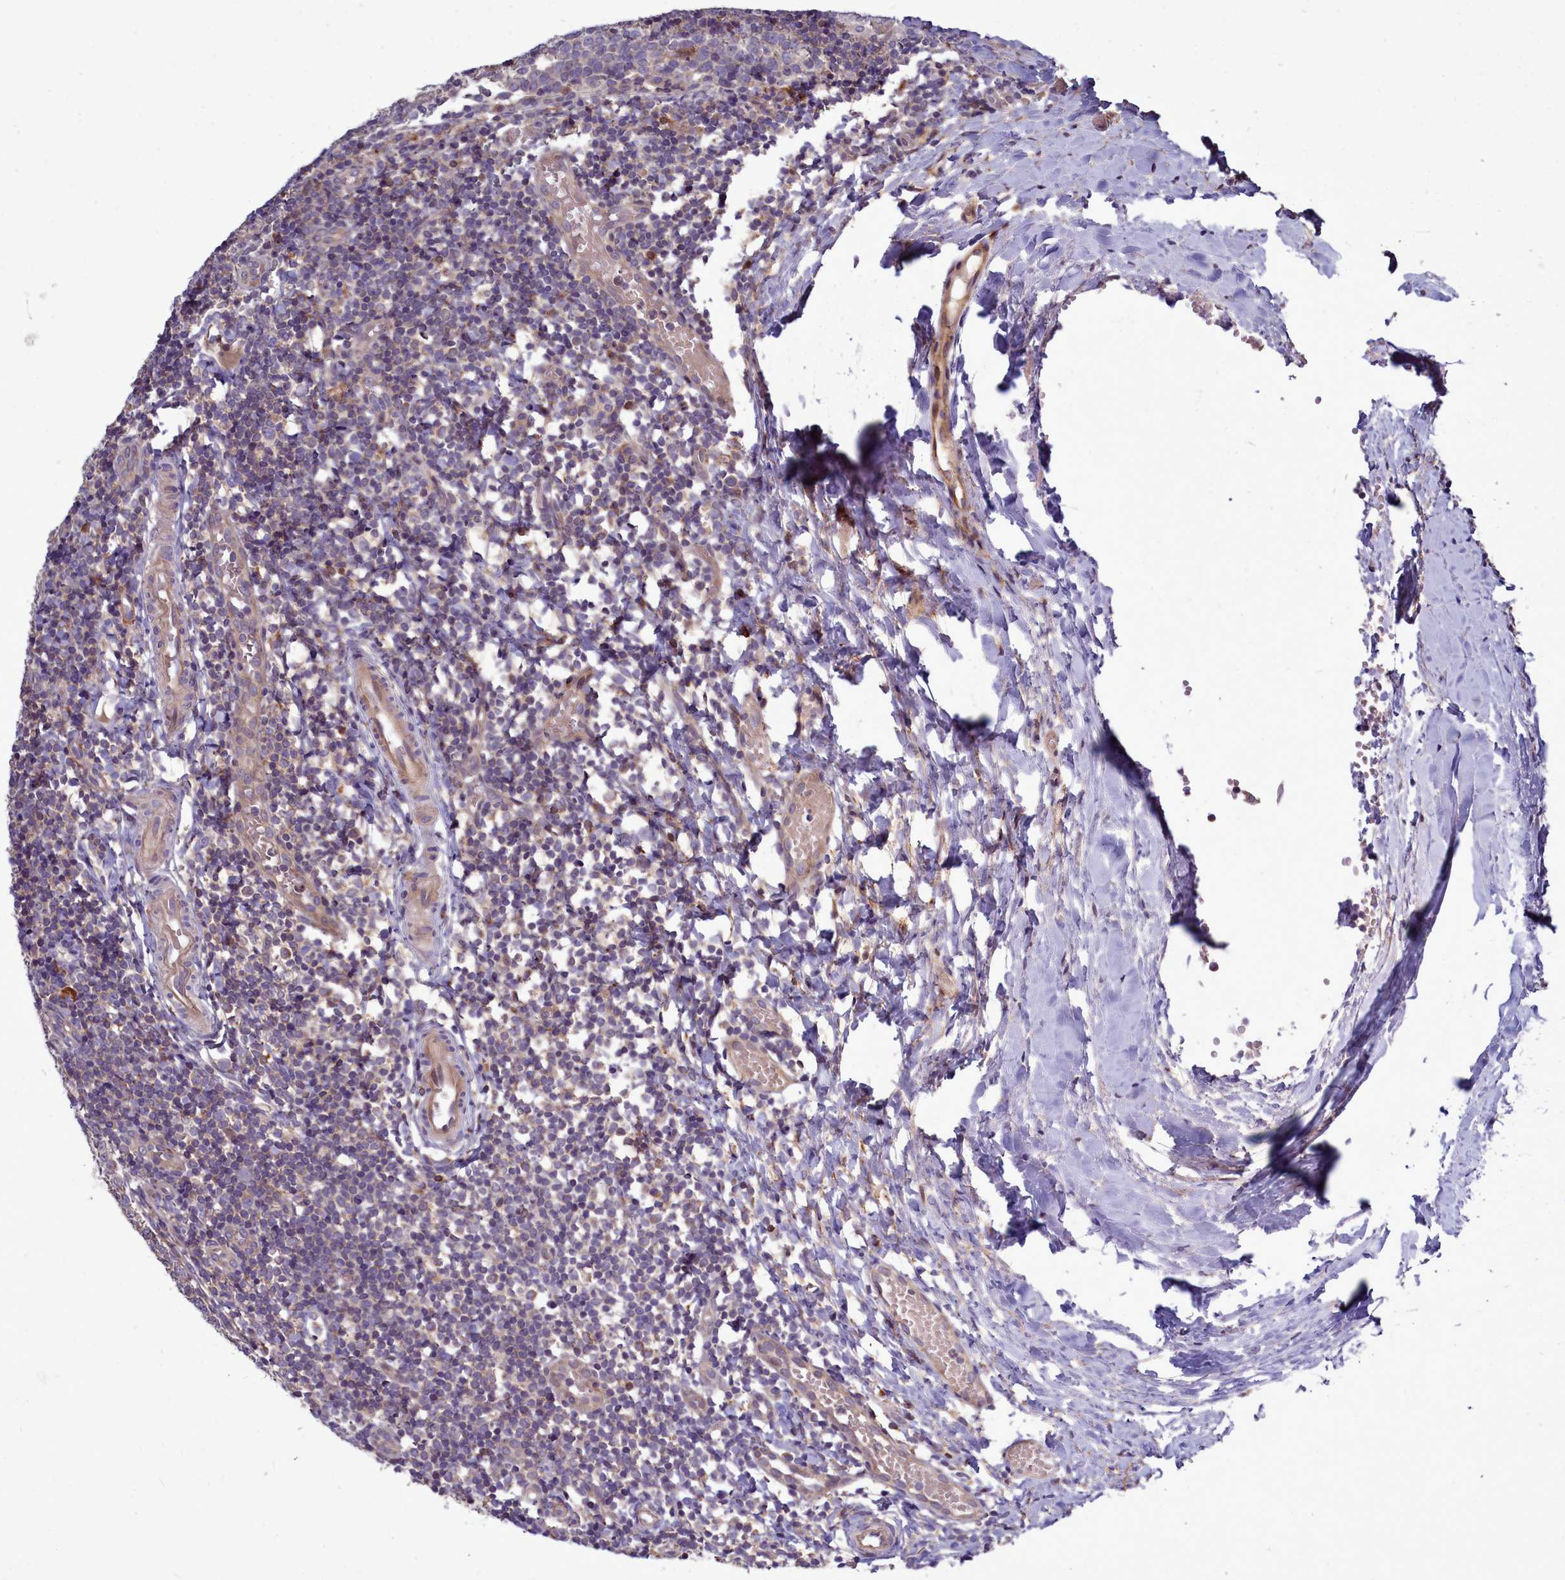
{"staining": {"intensity": "negative", "quantity": "none", "location": "none"}, "tissue": "tonsil", "cell_type": "Germinal center cells", "image_type": "normal", "snomed": [{"axis": "morphology", "description": "Normal tissue, NOS"}, {"axis": "topography", "description": "Tonsil"}], "caption": "IHC histopathology image of normal tonsil: tonsil stained with DAB demonstrates no significant protein positivity in germinal center cells.", "gene": "RAPGEF4", "patient": {"sex": "female", "age": 19}}